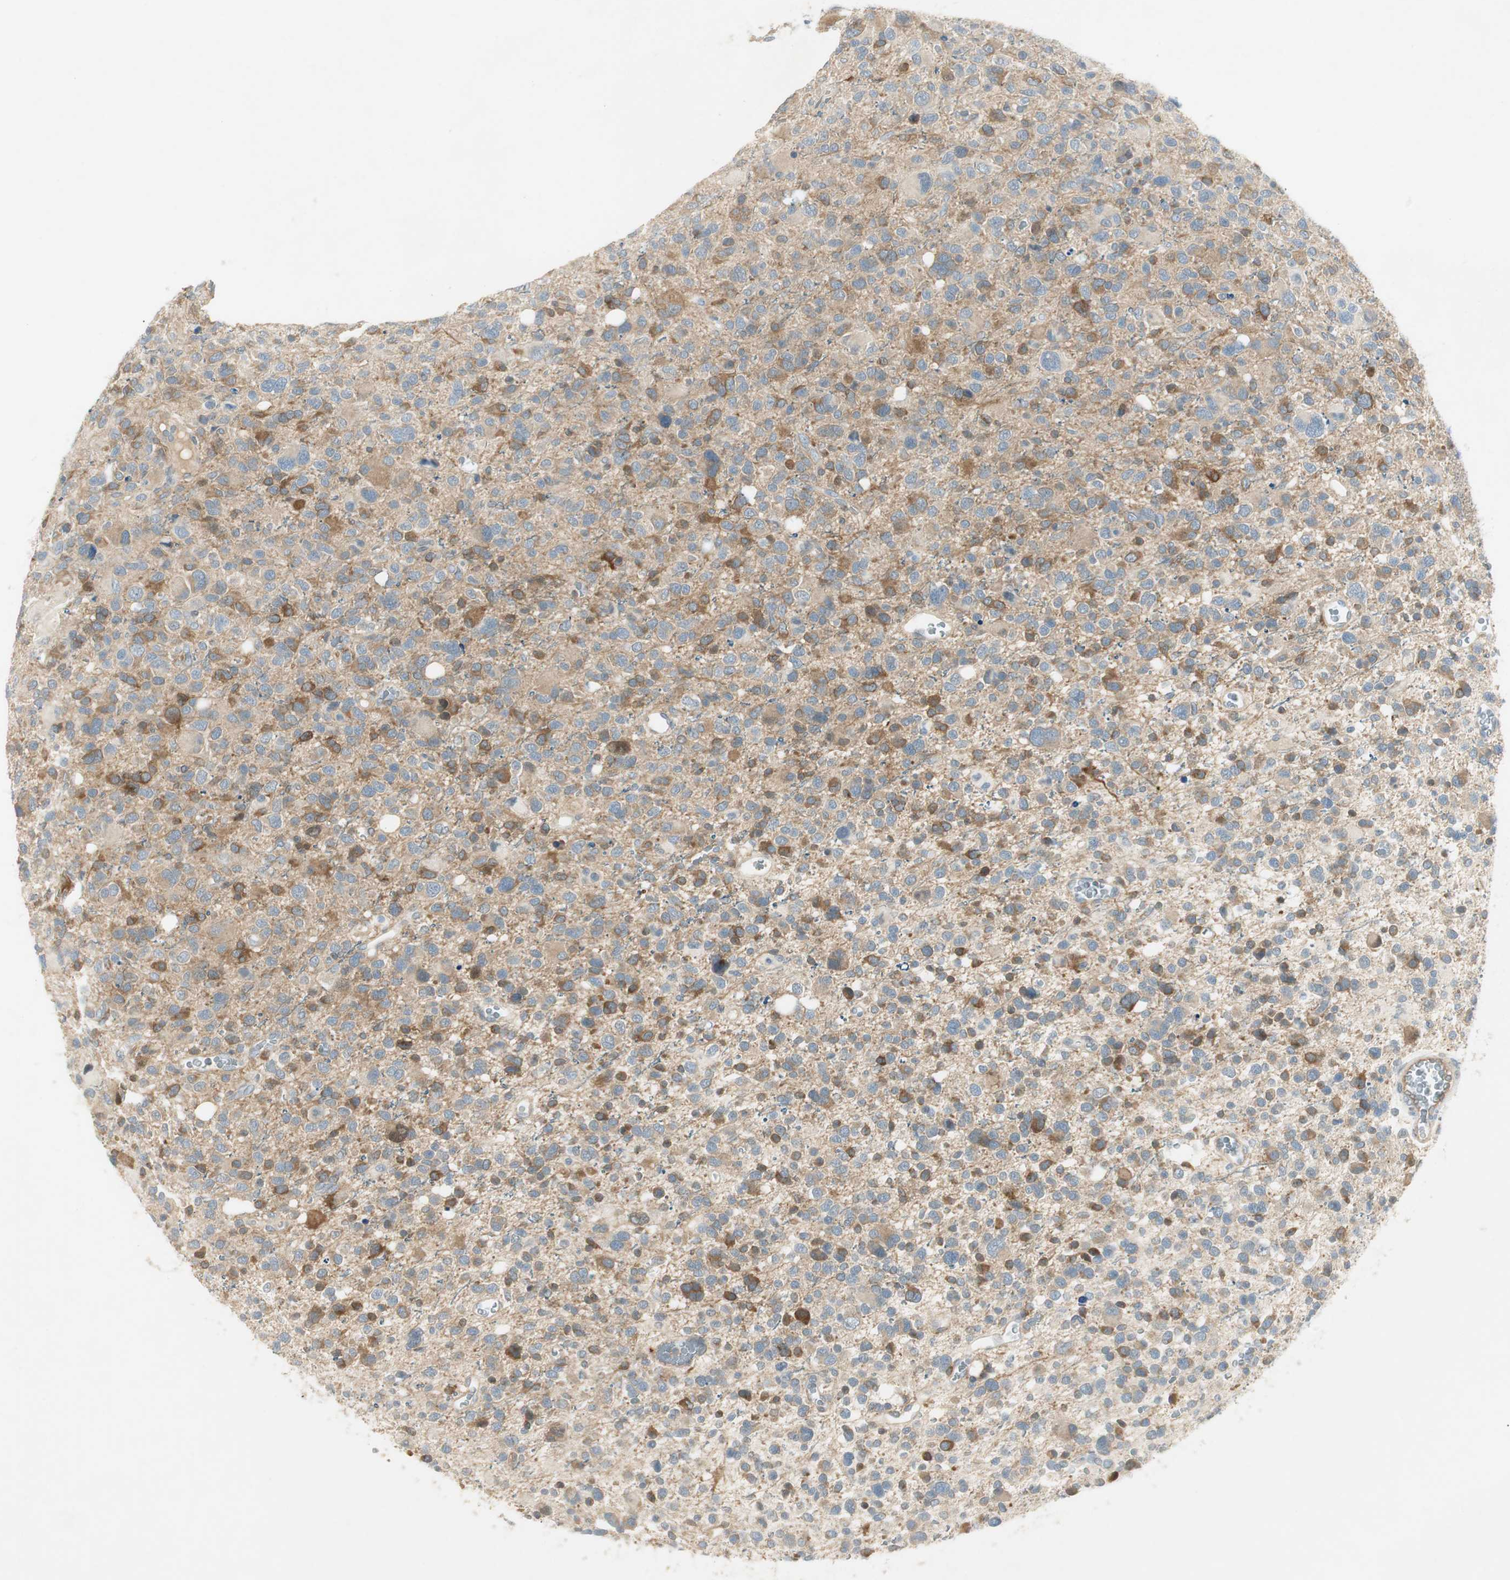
{"staining": {"intensity": "strong", "quantity": ">75%", "location": "cytoplasmic/membranous"}, "tissue": "glioma", "cell_type": "Tumor cells", "image_type": "cancer", "snomed": [{"axis": "morphology", "description": "Glioma, malignant, High grade"}, {"axis": "topography", "description": "Brain"}], "caption": "High-grade glioma (malignant) stained with DAB immunohistochemistry (IHC) reveals high levels of strong cytoplasmic/membranous expression in approximately >75% of tumor cells.", "gene": "STON1-GTF2A1L", "patient": {"sex": "male", "age": 48}}